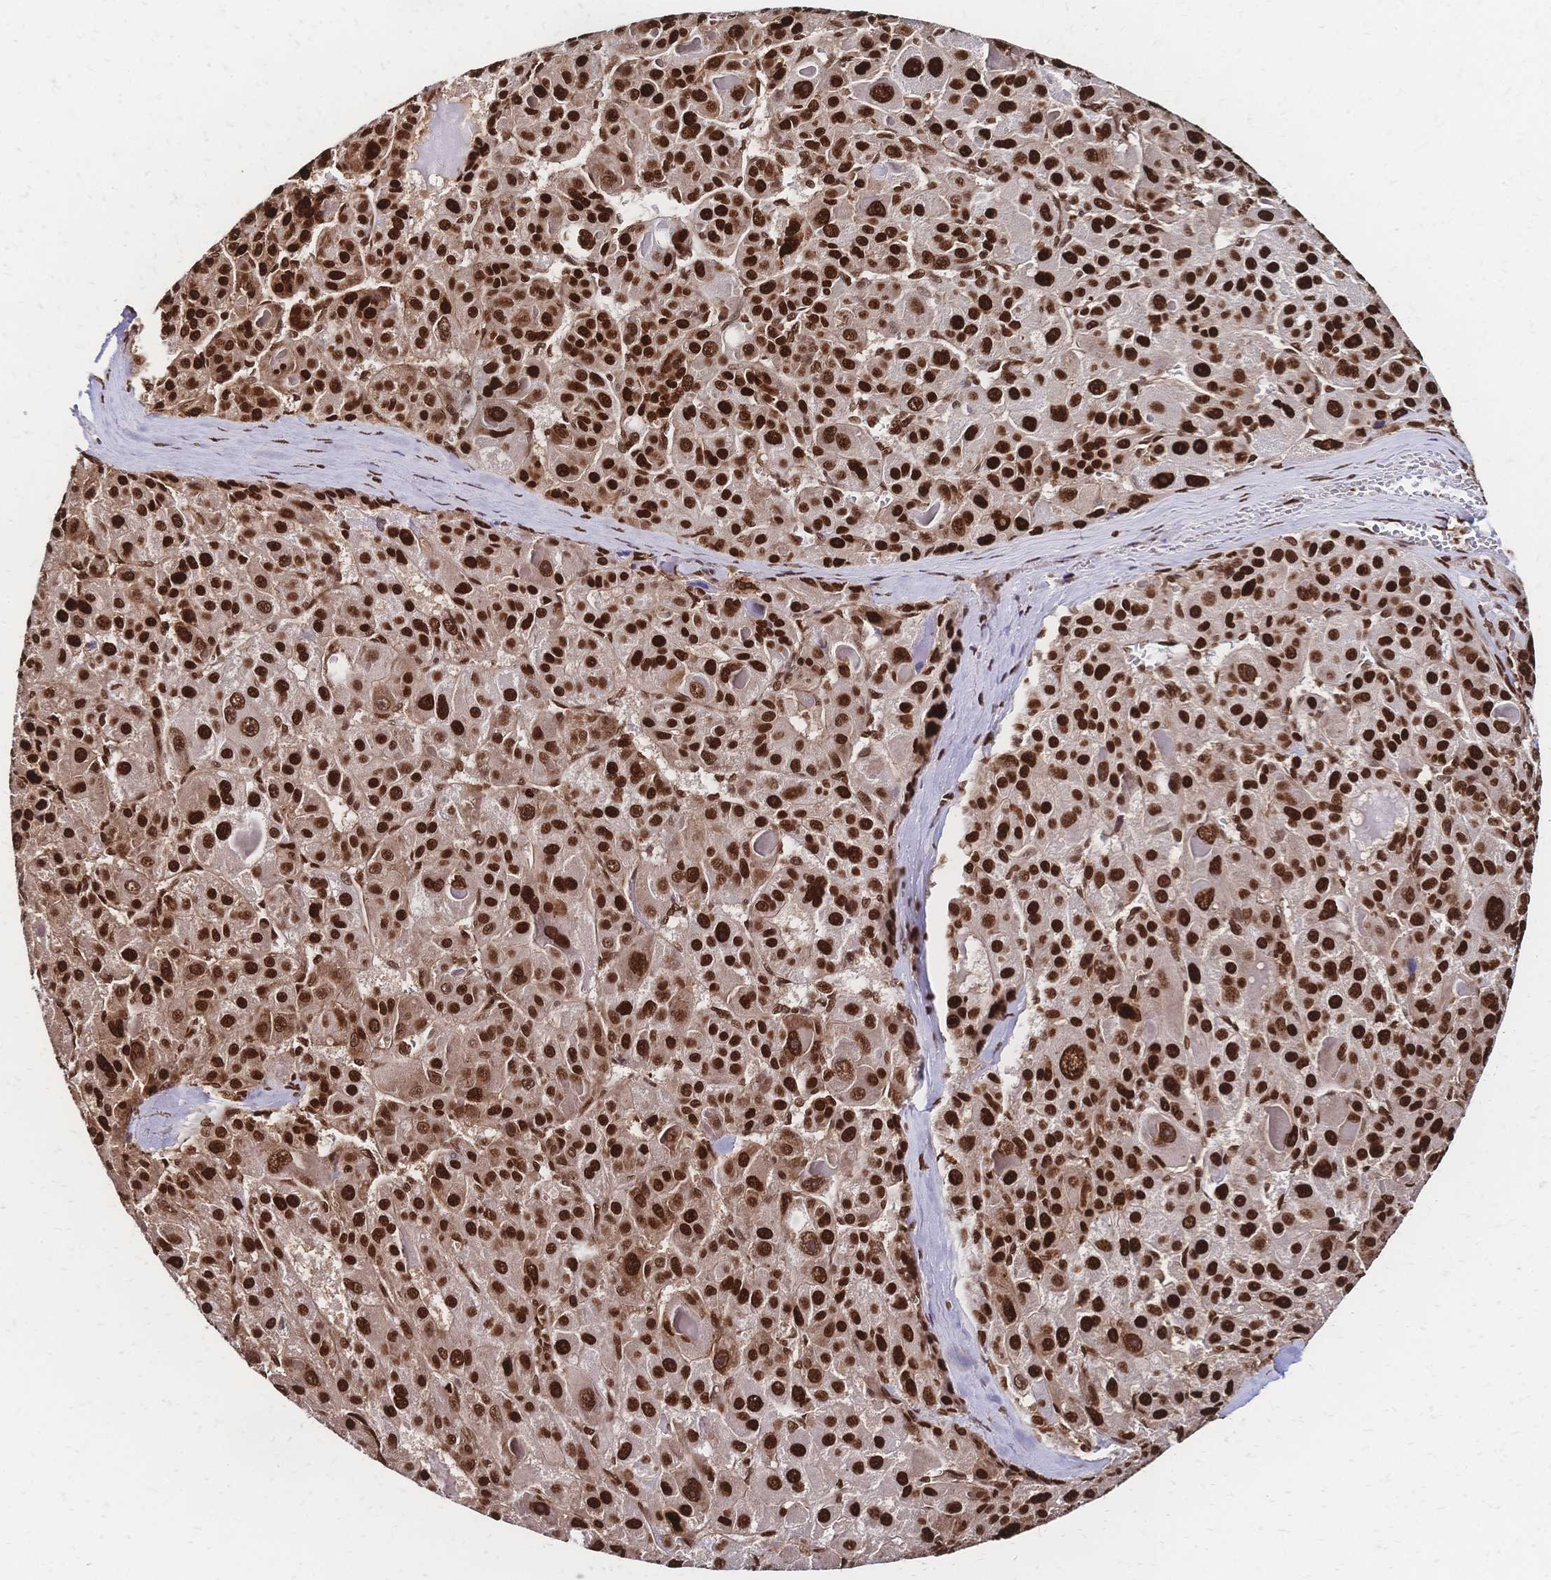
{"staining": {"intensity": "strong", "quantity": ">75%", "location": "nuclear"}, "tissue": "liver cancer", "cell_type": "Tumor cells", "image_type": "cancer", "snomed": [{"axis": "morphology", "description": "Carcinoma, Hepatocellular, NOS"}, {"axis": "topography", "description": "Liver"}], "caption": "The immunohistochemical stain highlights strong nuclear expression in tumor cells of liver cancer tissue.", "gene": "HDGF", "patient": {"sex": "male", "age": 76}}